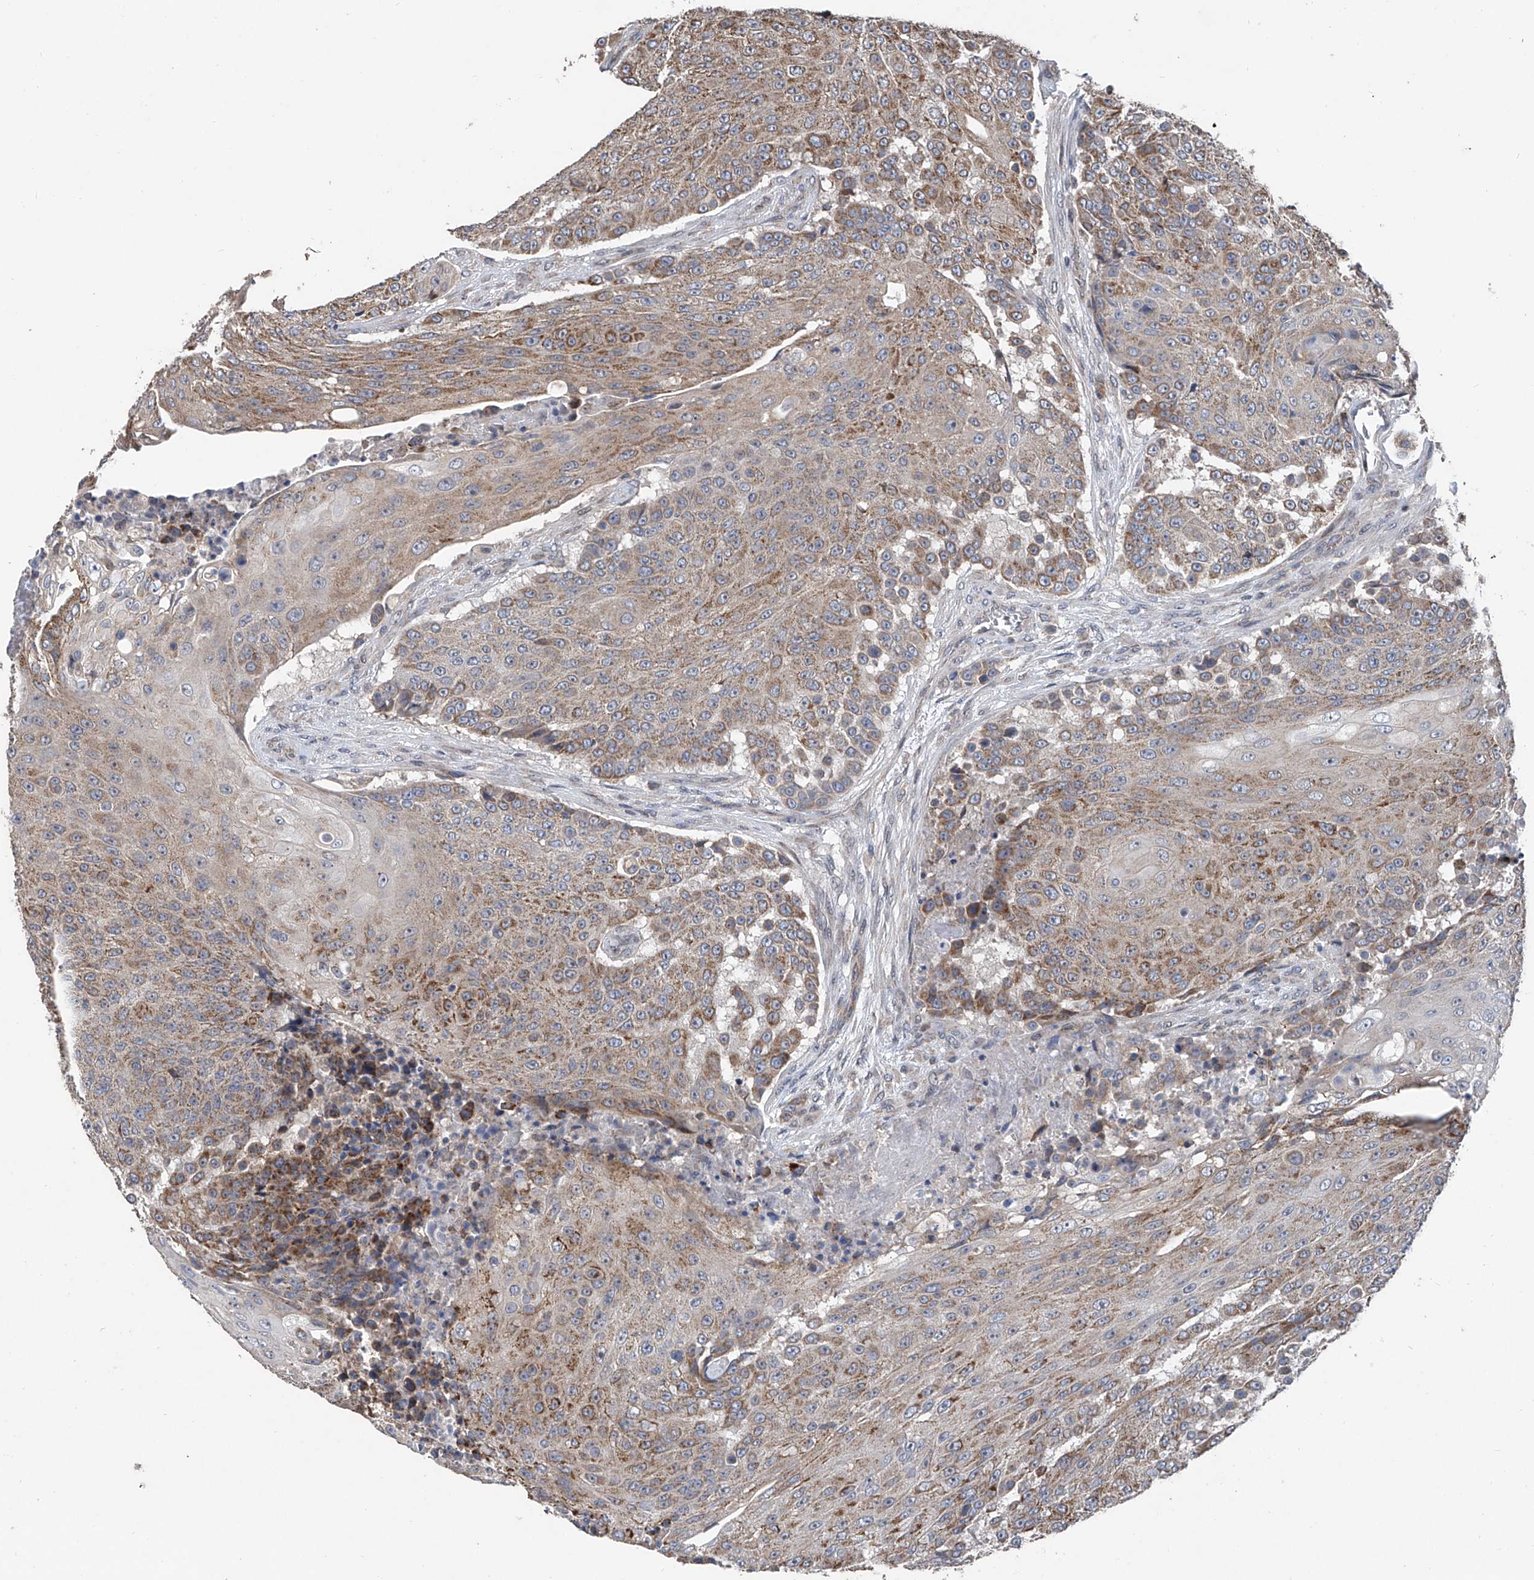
{"staining": {"intensity": "moderate", "quantity": ">75%", "location": "cytoplasmic/membranous"}, "tissue": "urothelial cancer", "cell_type": "Tumor cells", "image_type": "cancer", "snomed": [{"axis": "morphology", "description": "Urothelial carcinoma, High grade"}, {"axis": "topography", "description": "Urinary bladder"}], "caption": "High-grade urothelial carcinoma was stained to show a protein in brown. There is medium levels of moderate cytoplasmic/membranous expression in about >75% of tumor cells.", "gene": "BCKDHB", "patient": {"sex": "female", "age": 63}}